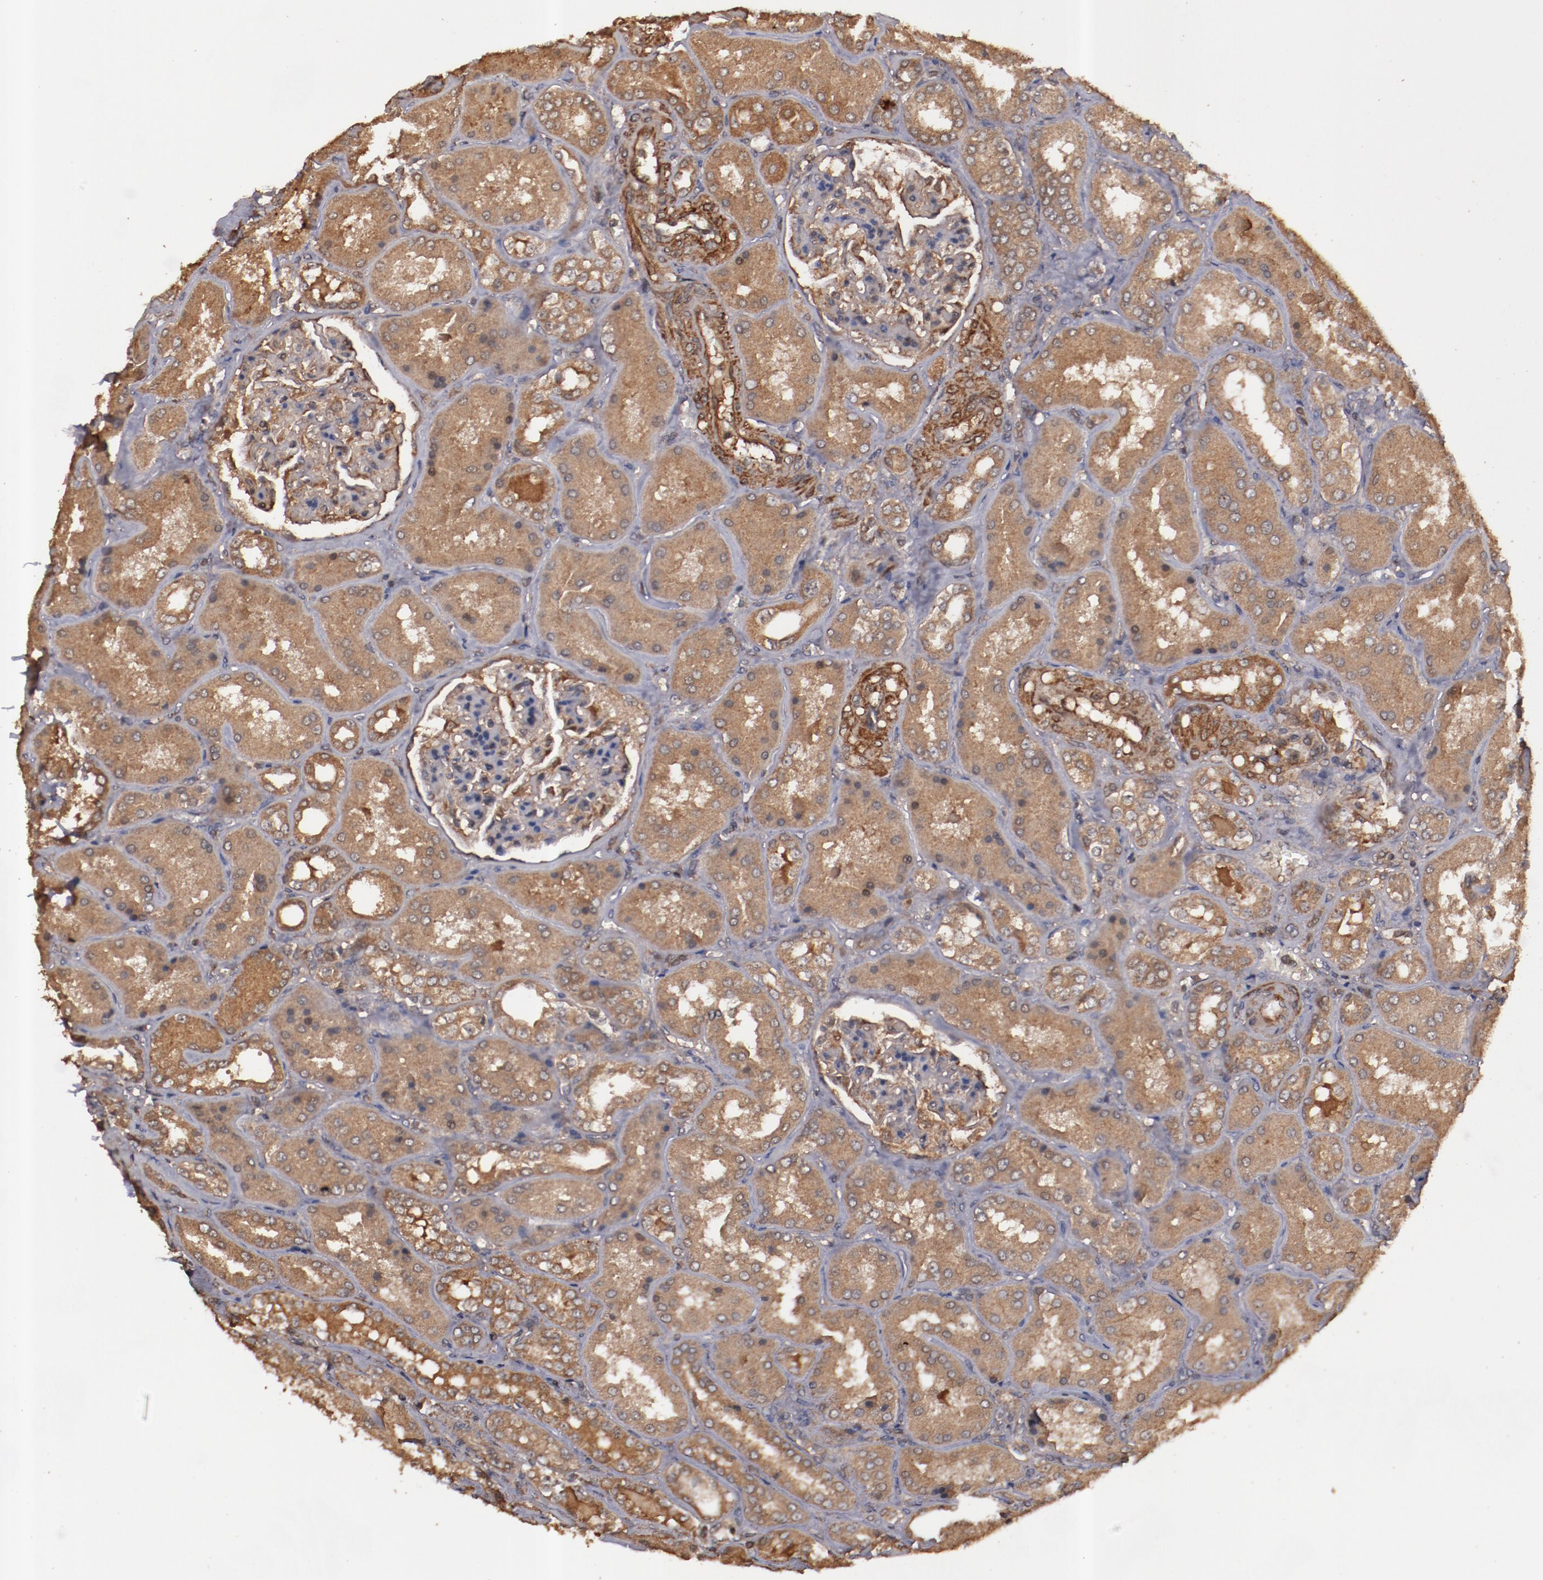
{"staining": {"intensity": "moderate", "quantity": ">75%", "location": "cytoplasmic/membranous"}, "tissue": "kidney", "cell_type": "Cells in glomeruli", "image_type": "normal", "snomed": [{"axis": "morphology", "description": "Normal tissue, NOS"}, {"axis": "topography", "description": "Kidney"}], "caption": "Kidney stained for a protein exhibits moderate cytoplasmic/membranous positivity in cells in glomeruli. (Stains: DAB (3,3'-diaminobenzidine) in brown, nuclei in blue, Microscopy: brightfield microscopy at high magnification).", "gene": "TXNDC16", "patient": {"sex": "female", "age": 56}}